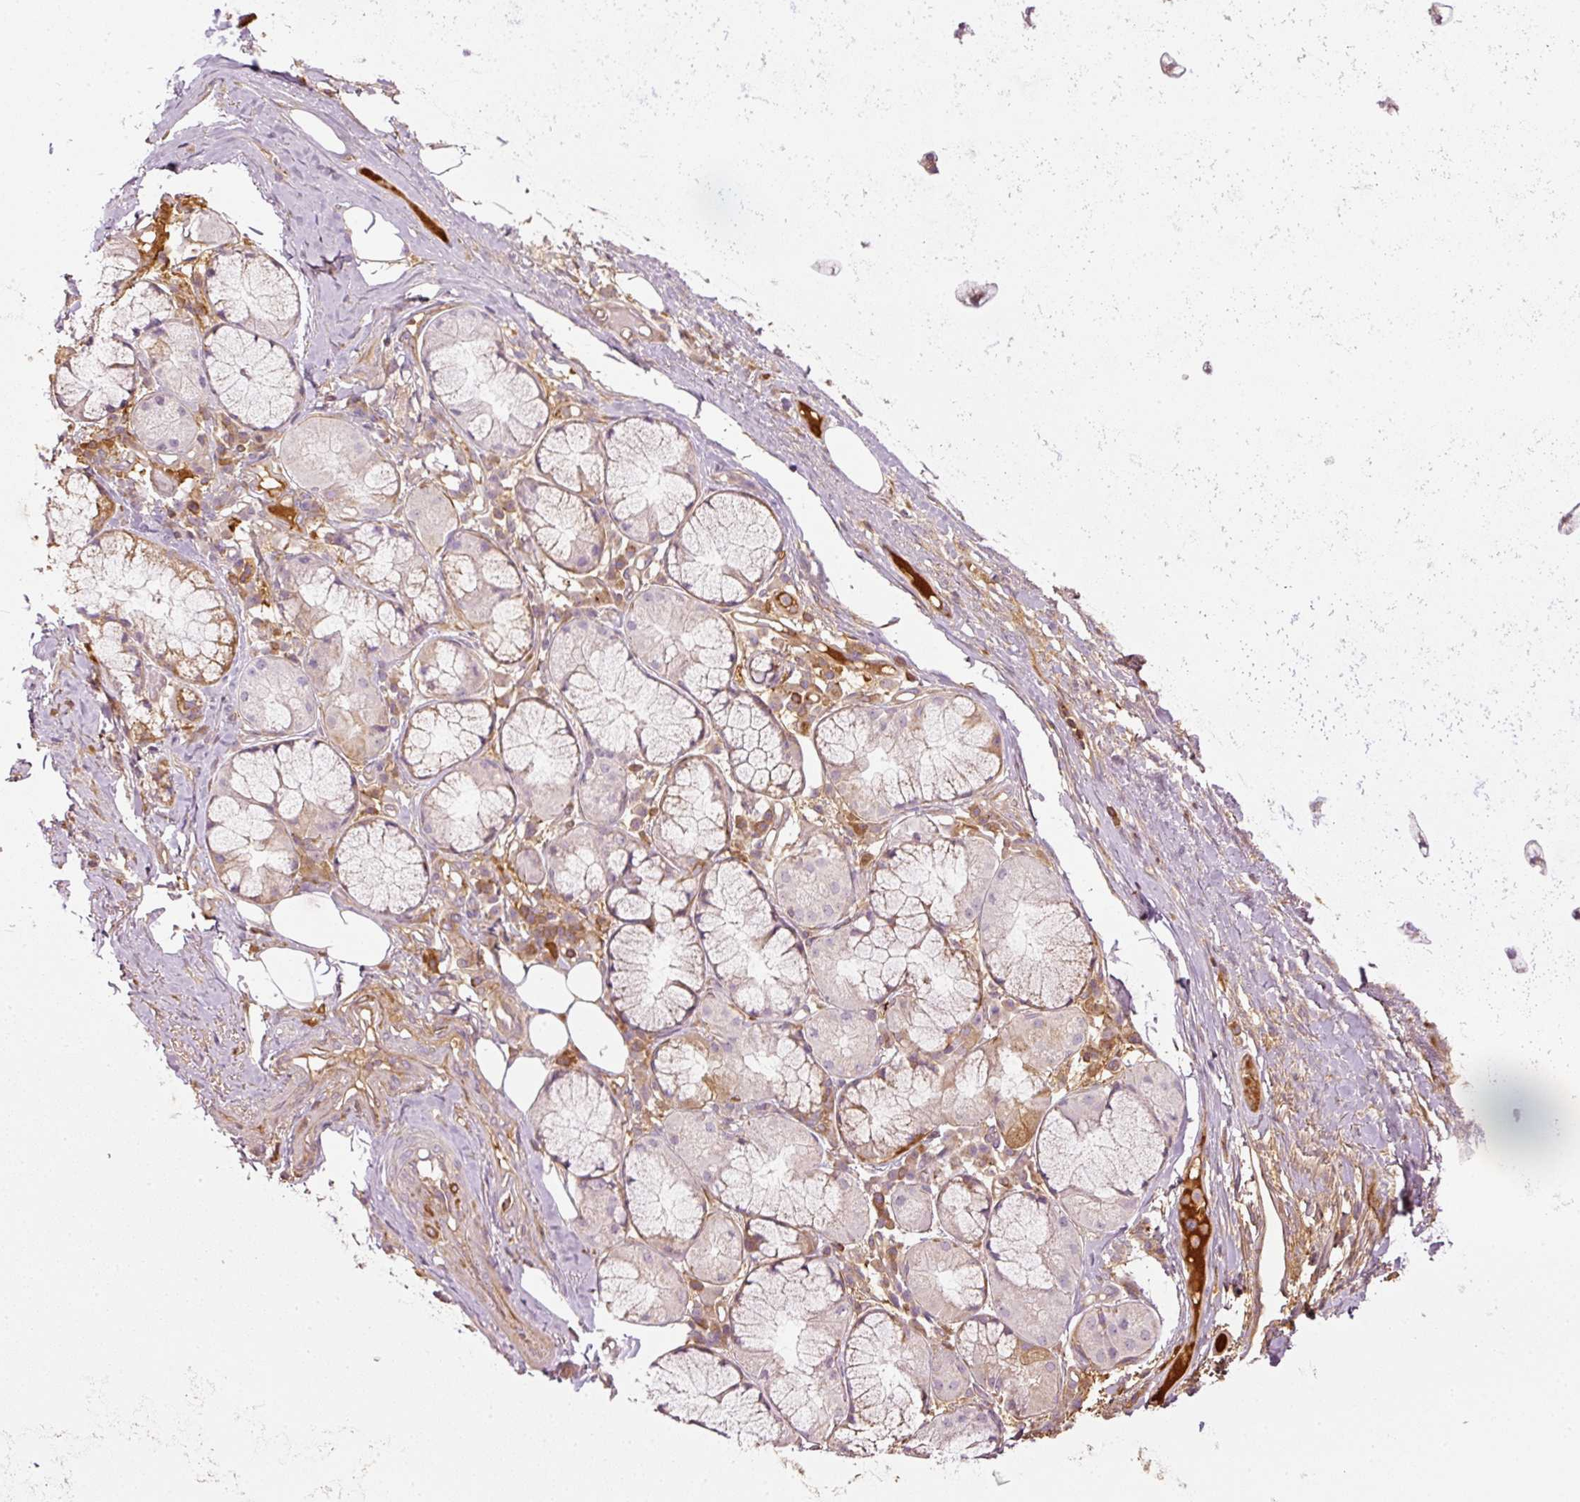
{"staining": {"intensity": "moderate", "quantity": "25%-75%", "location": "cytoplasmic/membranous"}, "tissue": "adipose tissue", "cell_type": "Adipocytes", "image_type": "normal", "snomed": [{"axis": "morphology", "description": "Normal tissue, NOS"}, {"axis": "topography", "description": "Cartilage tissue"}, {"axis": "topography", "description": "Bronchus"}], "caption": "Brown immunohistochemical staining in benign adipose tissue displays moderate cytoplasmic/membranous expression in approximately 25%-75% of adipocytes. The staining is performed using DAB (3,3'-diaminobenzidine) brown chromogen to label protein expression. The nuclei are counter-stained blue using hematoxylin.", "gene": "SERPING1", "patient": {"sex": "male", "age": 56}}